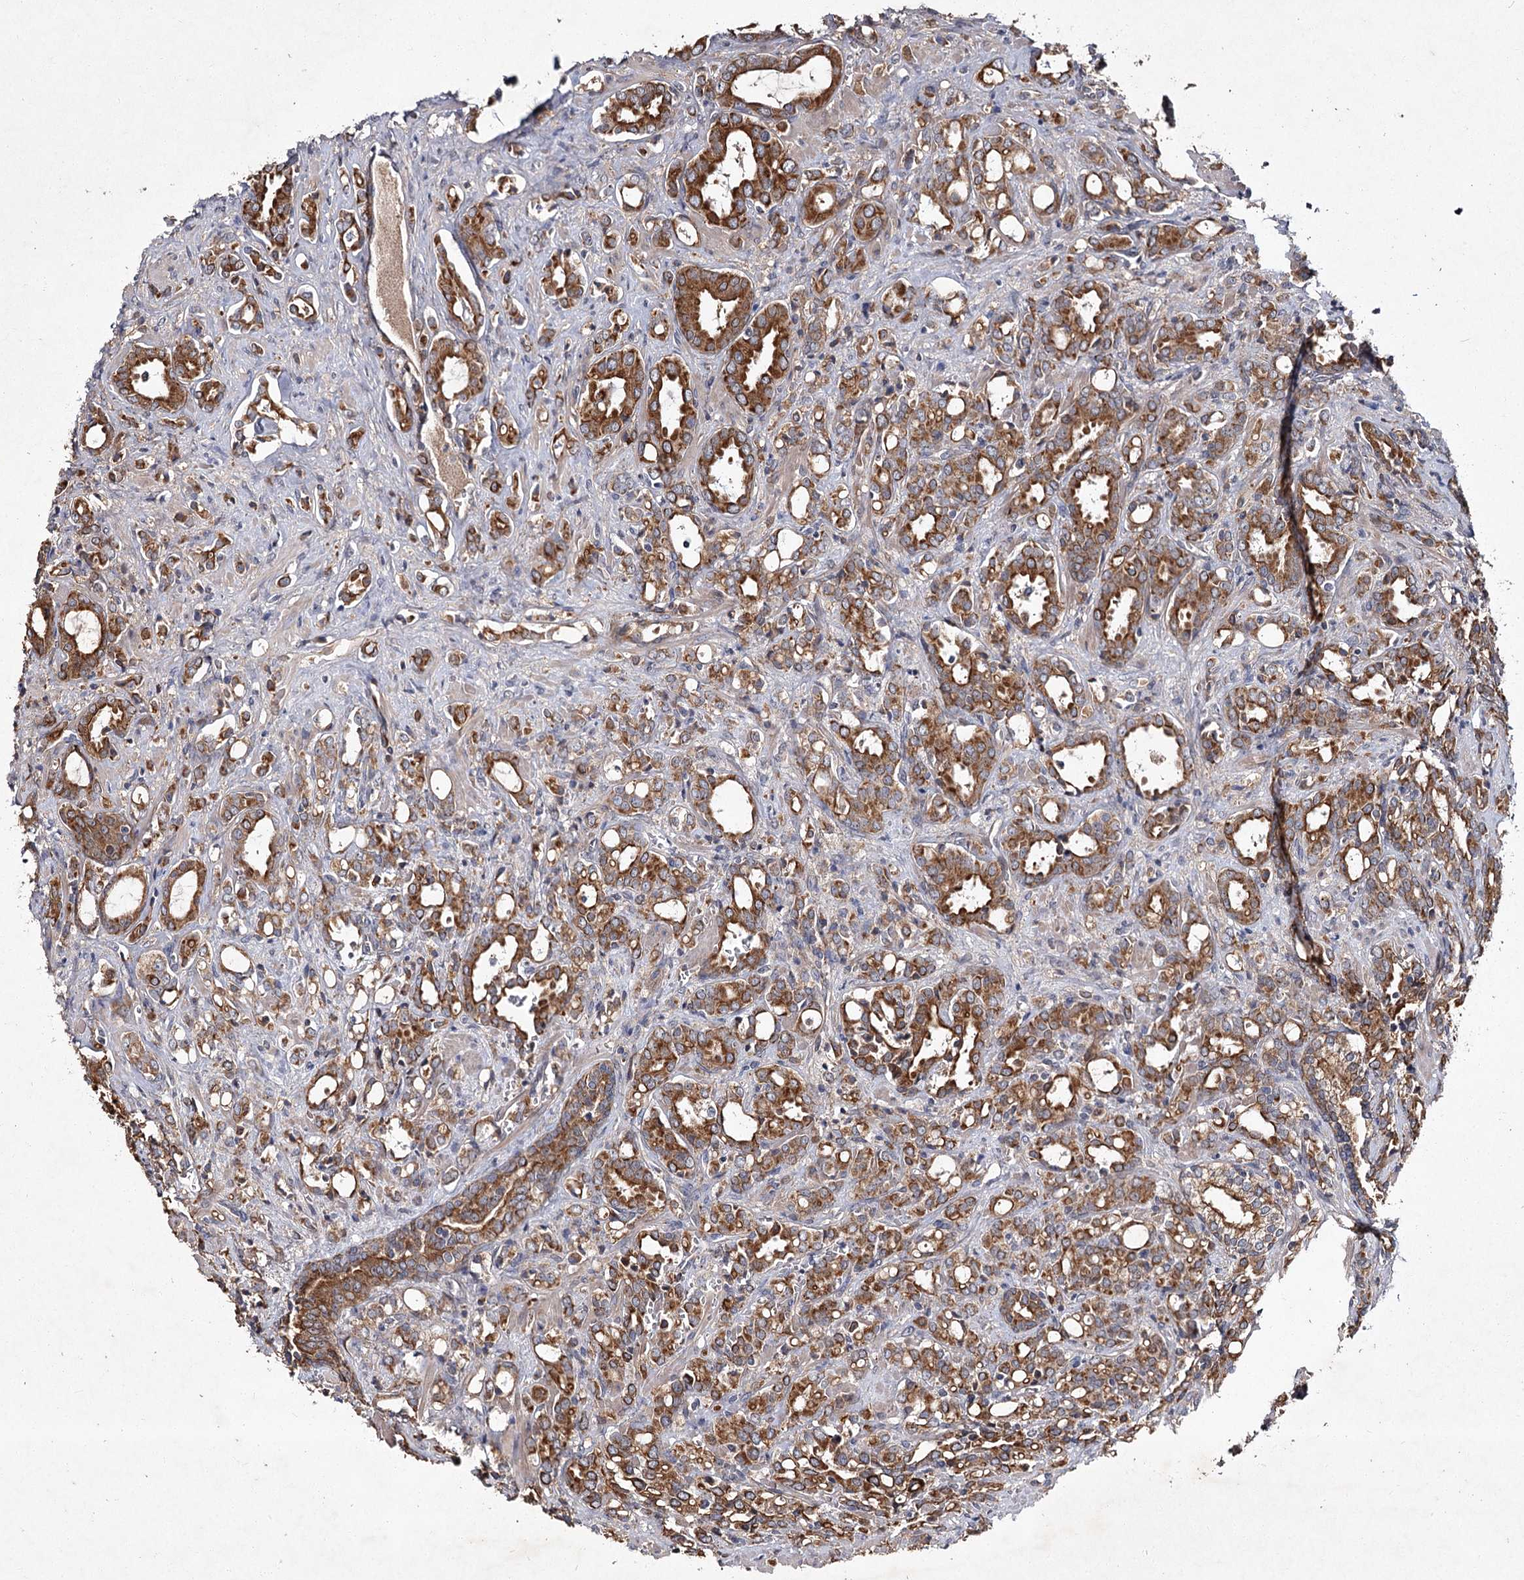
{"staining": {"intensity": "strong", "quantity": ">75%", "location": "cytoplasmic/membranous"}, "tissue": "prostate cancer", "cell_type": "Tumor cells", "image_type": "cancer", "snomed": [{"axis": "morphology", "description": "Adenocarcinoma, High grade"}, {"axis": "topography", "description": "Prostate"}], "caption": "IHC (DAB) staining of prostate high-grade adenocarcinoma shows strong cytoplasmic/membranous protein expression in about >75% of tumor cells.", "gene": "MFN1", "patient": {"sex": "male", "age": 72}}